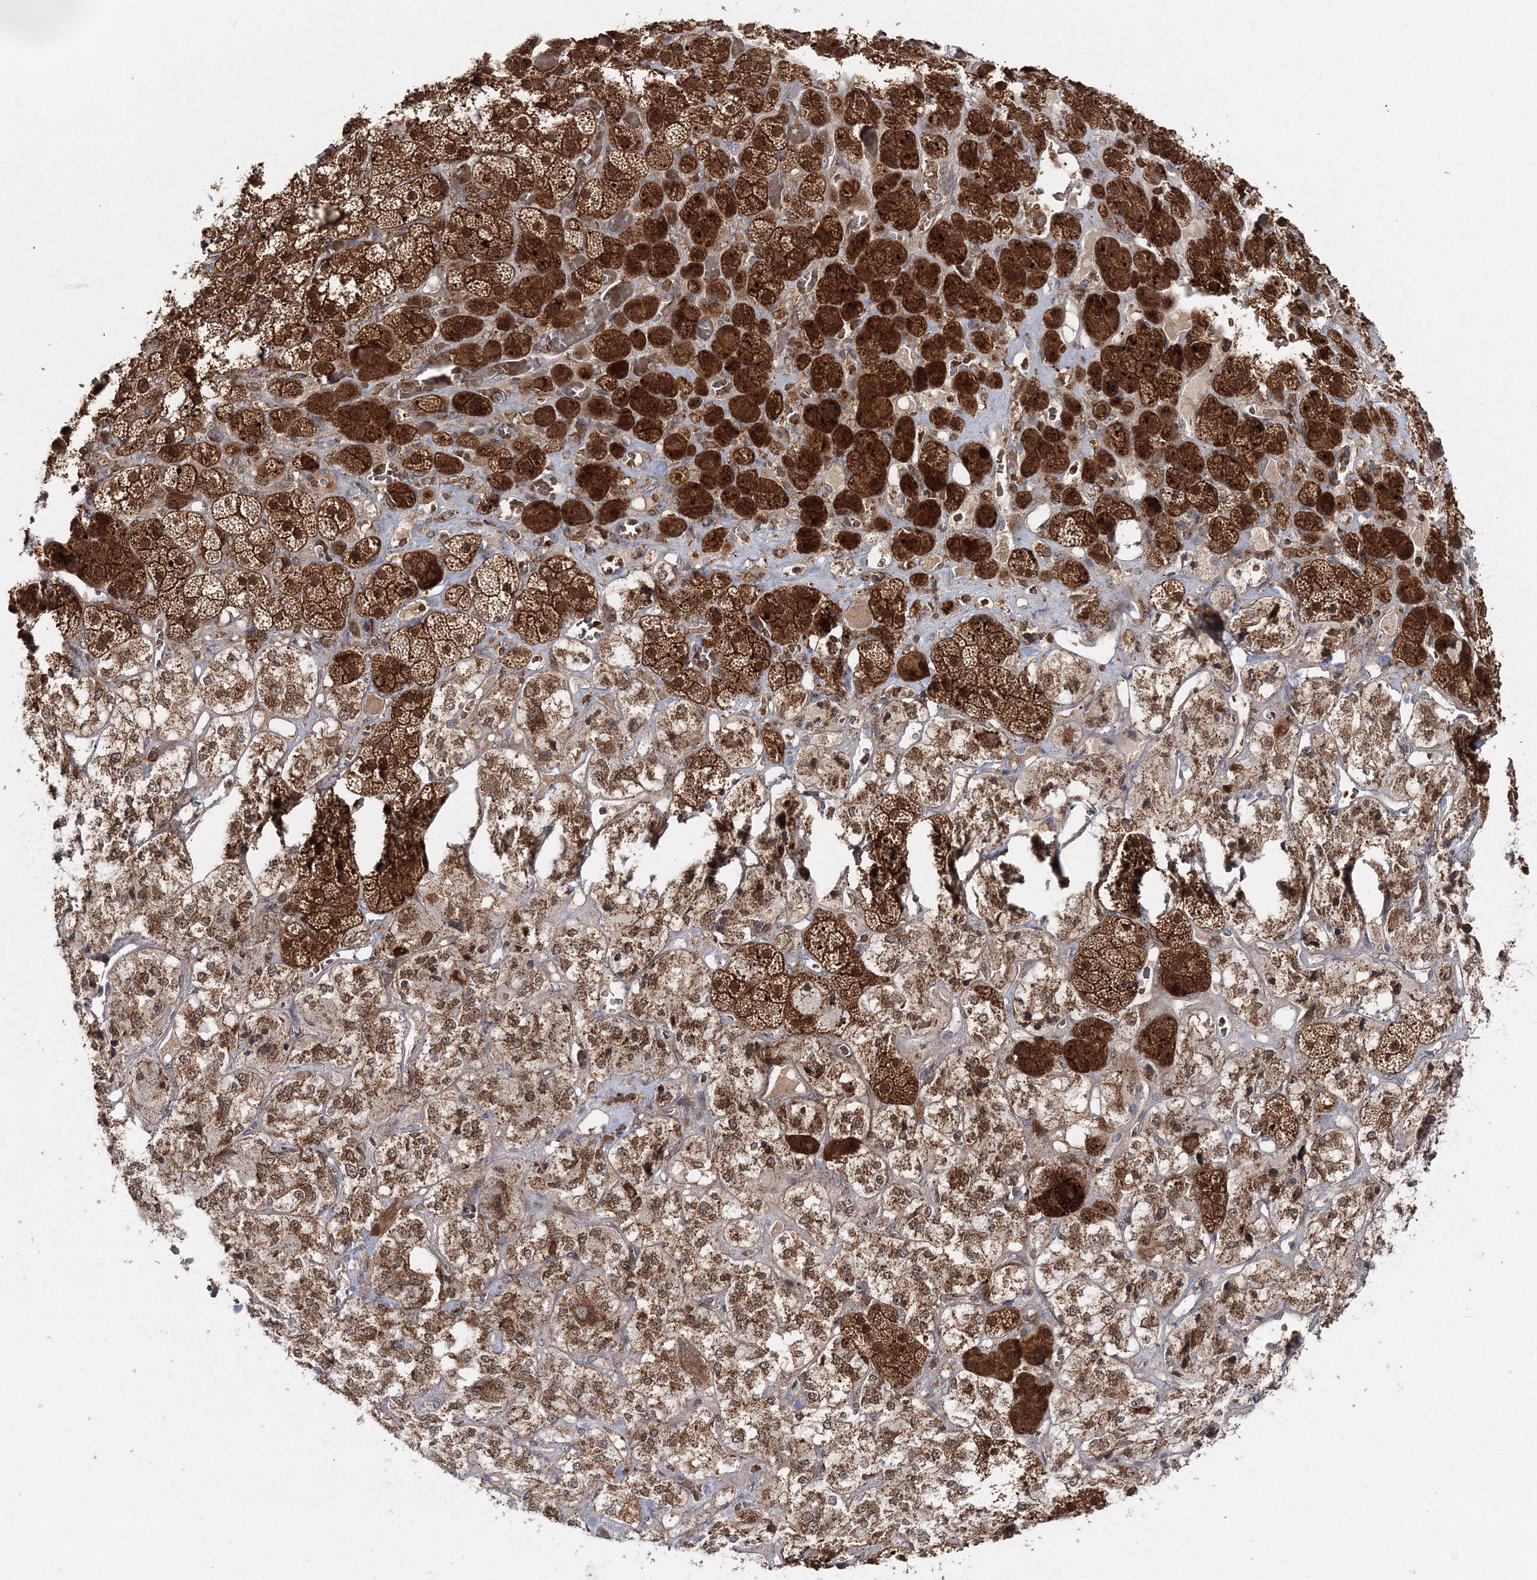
{"staining": {"intensity": "strong", "quantity": ">75%", "location": "cytoplasmic/membranous,nuclear"}, "tissue": "adrenal gland", "cell_type": "Glandular cells", "image_type": "normal", "snomed": [{"axis": "morphology", "description": "Normal tissue, NOS"}, {"axis": "topography", "description": "Adrenal gland"}], "caption": "There is high levels of strong cytoplasmic/membranous,nuclear positivity in glandular cells of normal adrenal gland, as demonstrated by immunohistochemical staining (brown color).", "gene": "PCBD2", "patient": {"sex": "male", "age": 57}}